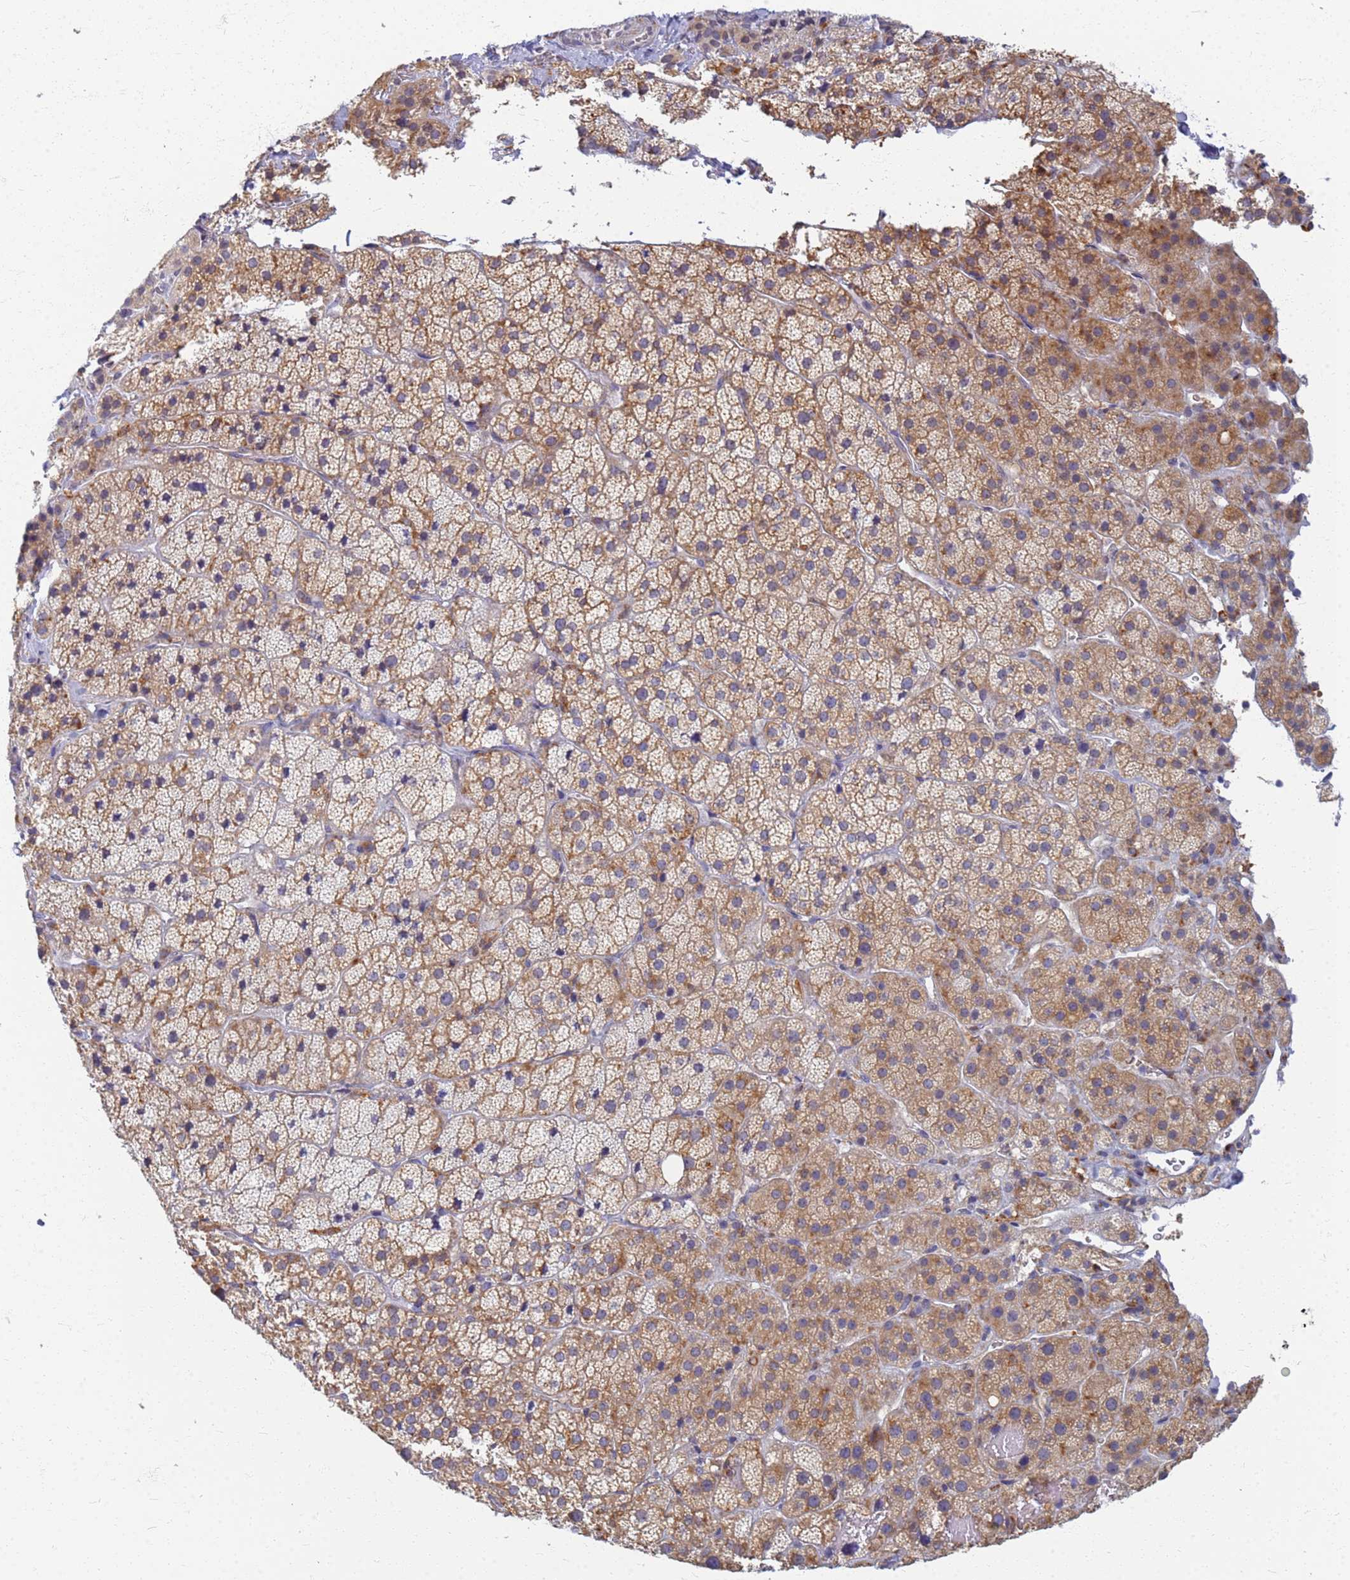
{"staining": {"intensity": "moderate", "quantity": ">75%", "location": "cytoplasmic/membranous"}, "tissue": "adrenal gland", "cell_type": "Glandular cells", "image_type": "normal", "snomed": [{"axis": "morphology", "description": "Normal tissue, NOS"}, {"axis": "topography", "description": "Adrenal gland"}], "caption": "Adrenal gland stained with immunohistochemistry (IHC) reveals moderate cytoplasmic/membranous positivity in about >75% of glandular cells. Using DAB (3,3'-diaminobenzidine) (brown) and hematoxylin (blue) stains, captured at high magnification using brightfield microscopy.", "gene": "ATP6V1E1", "patient": {"sex": "female", "age": 70}}